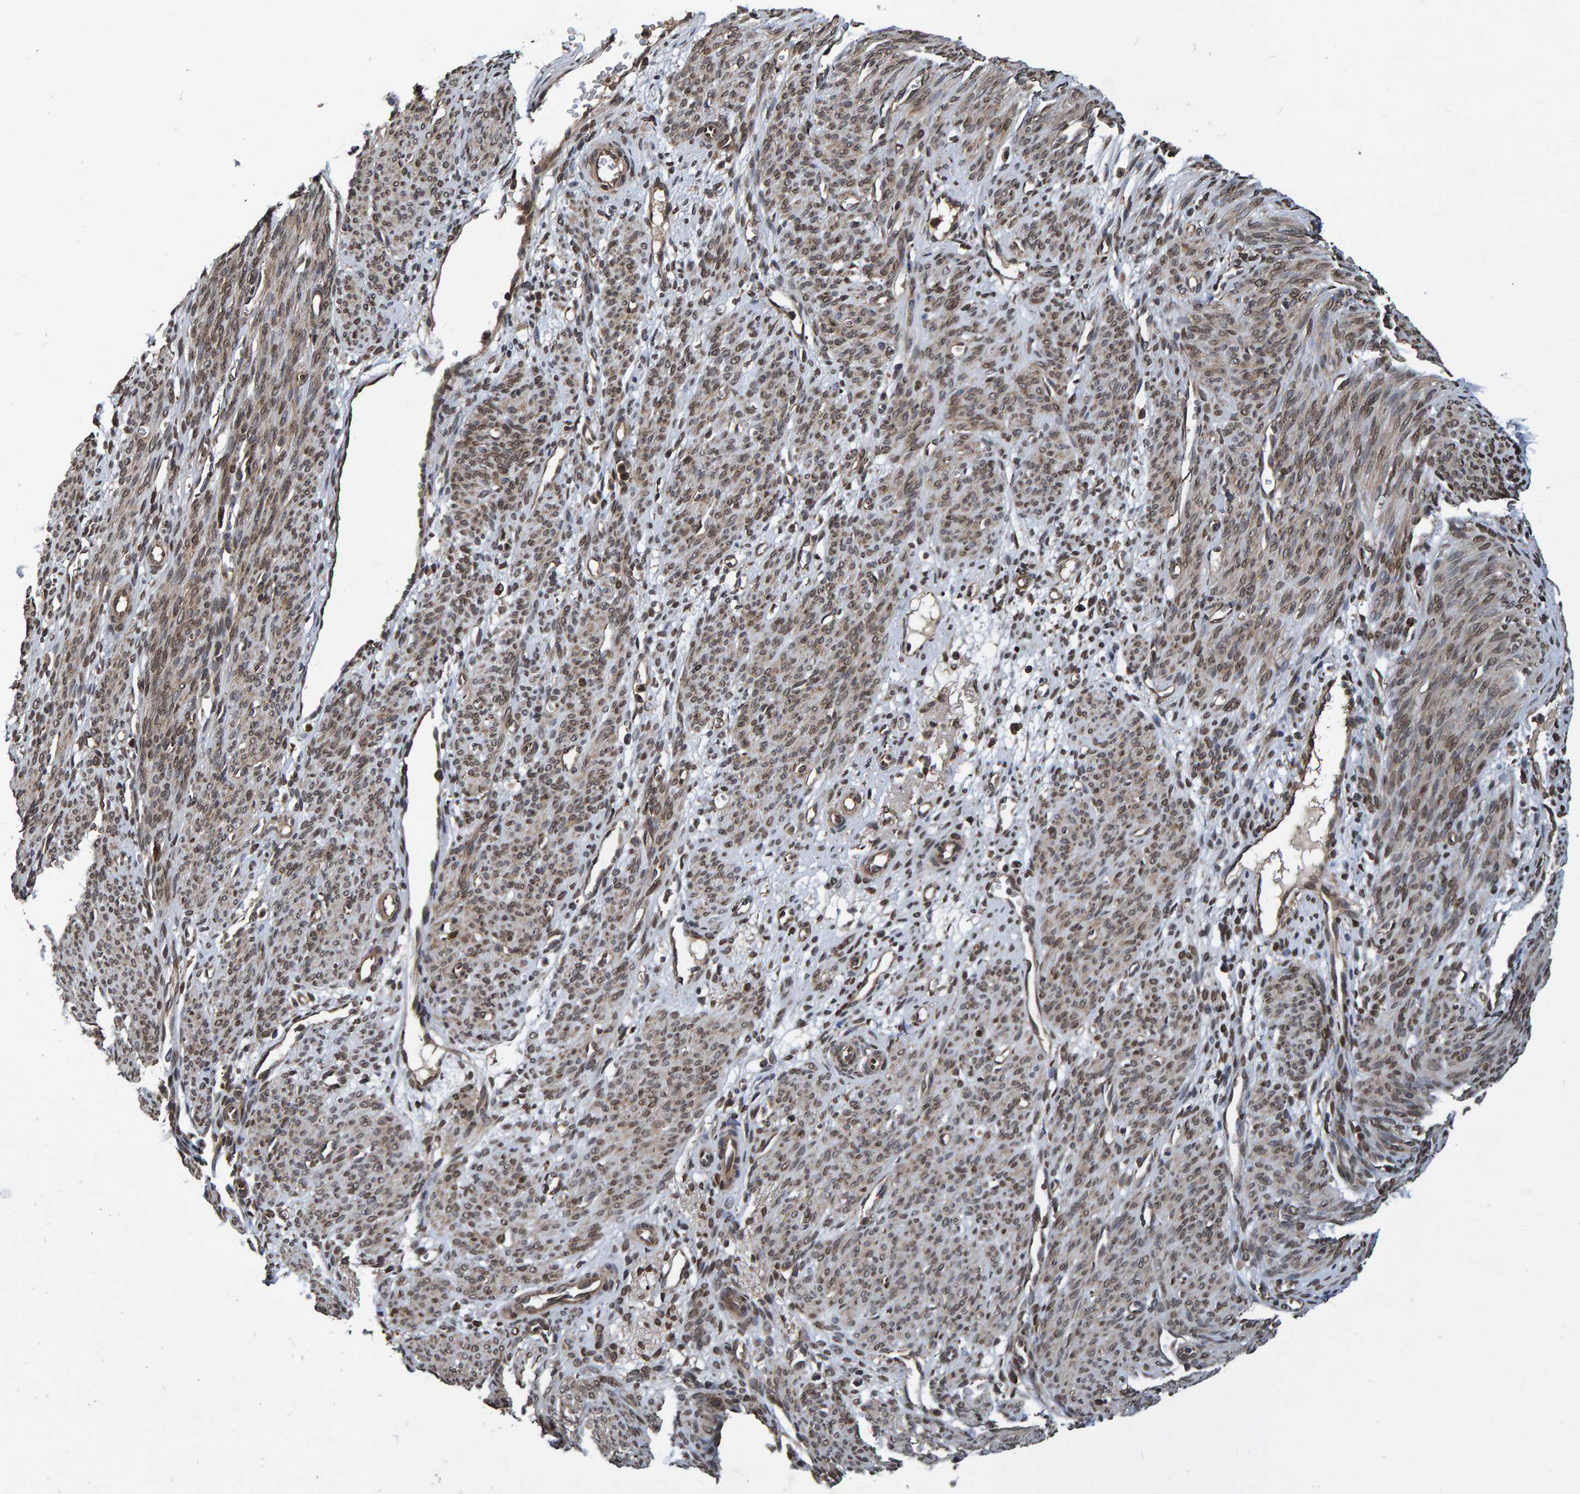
{"staining": {"intensity": "moderate", "quantity": "25%-75%", "location": "cytoplasmic/membranous,nuclear"}, "tissue": "endometrium", "cell_type": "Cells in endometrial stroma", "image_type": "normal", "snomed": [{"axis": "morphology", "description": "Normal tissue, NOS"}, {"axis": "morphology", "description": "Adenocarcinoma, NOS"}, {"axis": "topography", "description": "Endometrium"}, {"axis": "topography", "description": "Ovary"}], "caption": "This histopathology image shows IHC staining of benign endometrium, with medium moderate cytoplasmic/membranous,nuclear positivity in about 25%-75% of cells in endometrial stroma.", "gene": "GAB2", "patient": {"sex": "female", "age": 68}}